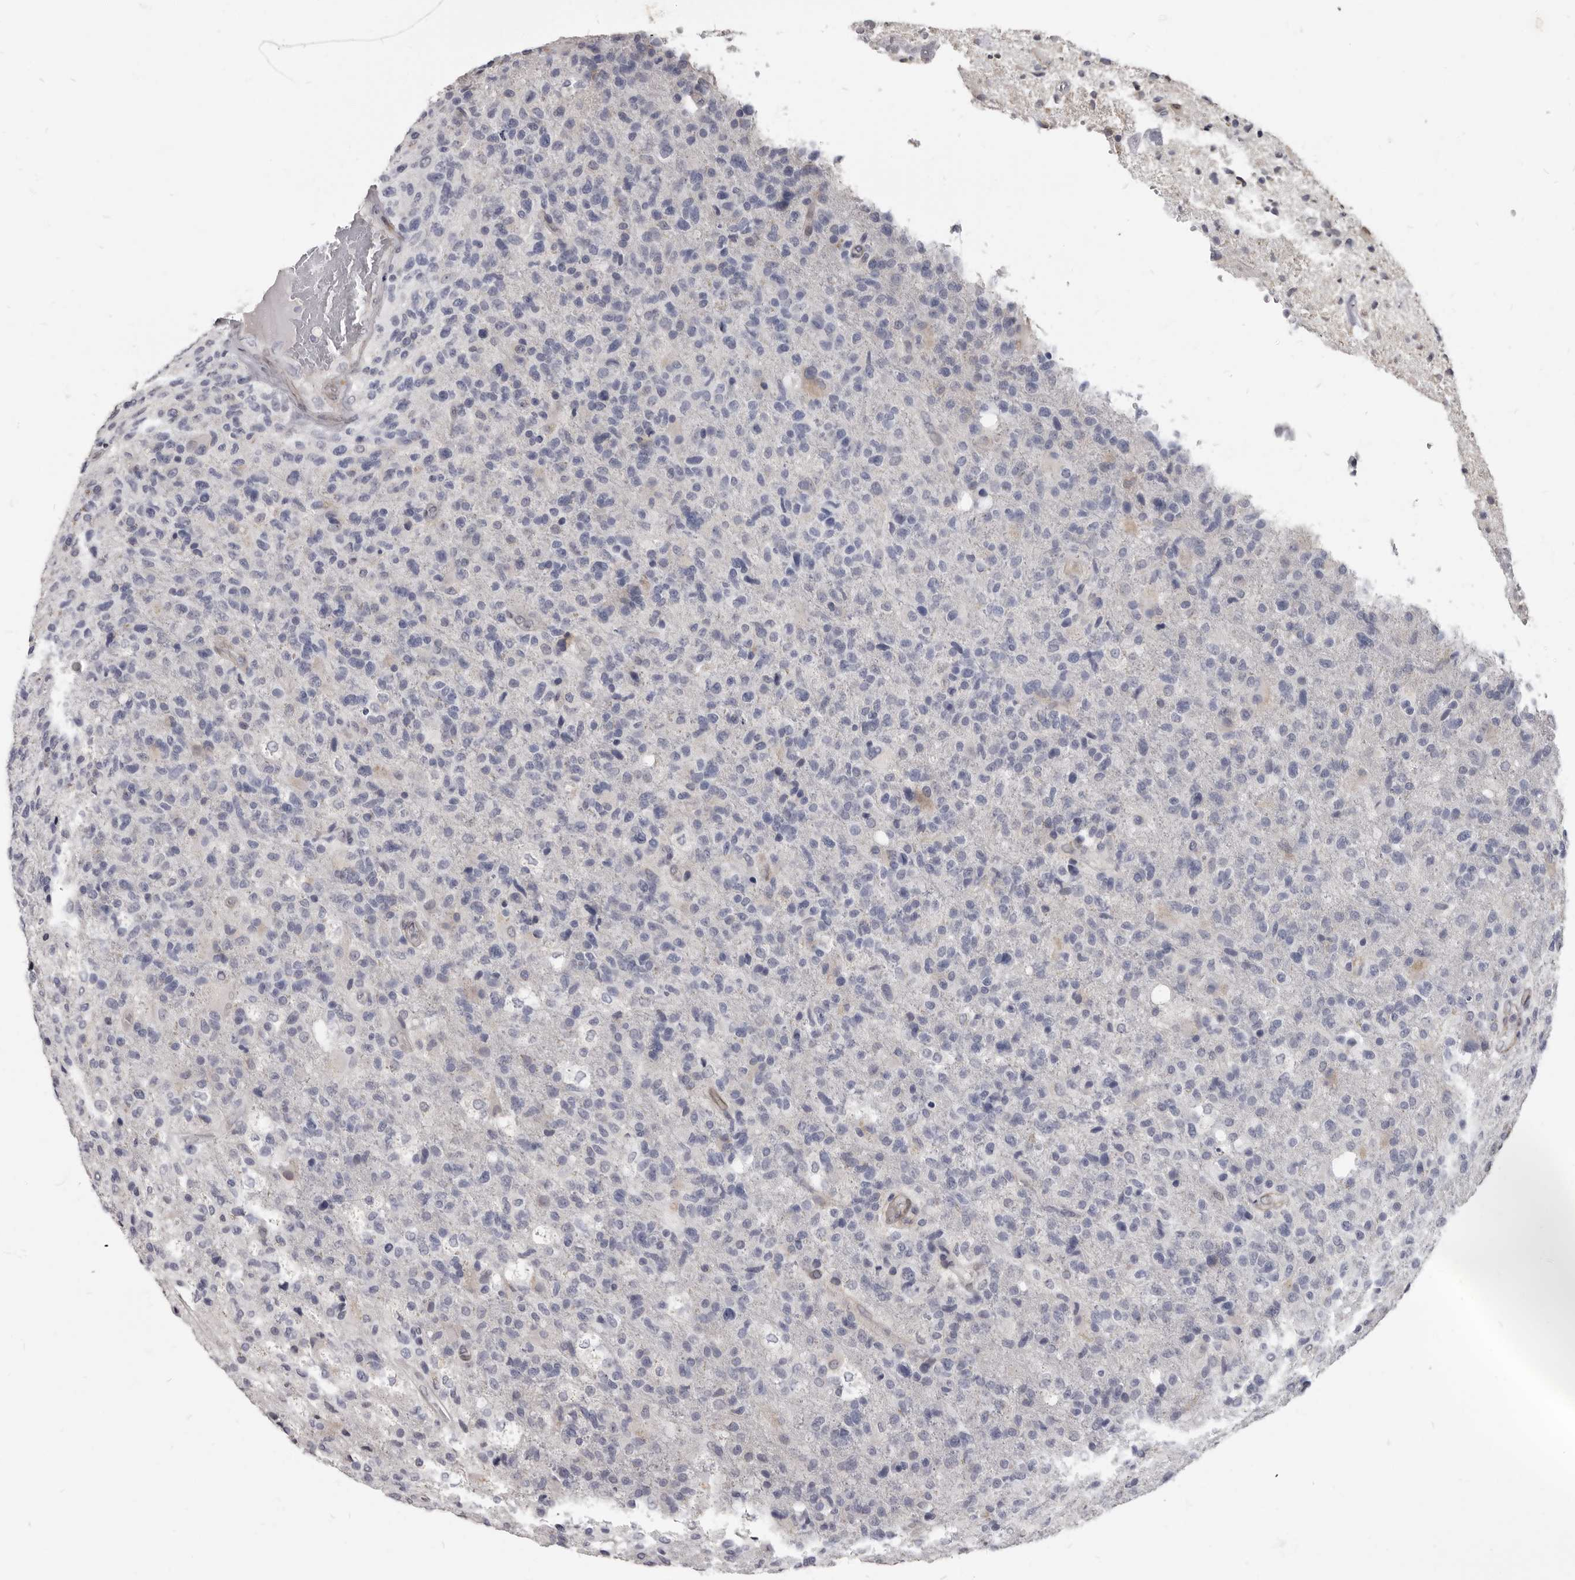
{"staining": {"intensity": "negative", "quantity": "none", "location": "none"}, "tissue": "glioma", "cell_type": "Tumor cells", "image_type": "cancer", "snomed": [{"axis": "morphology", "description": "Glioma, malignant, High grade"}, {"axis": "topography", "description": "Brain"}], "caption": "Protein analysis of malignant high-grade glioma shows no significant positivity in tumor cells.", "gene": "MRGPRF", "patient": {"sex": "male", "age": 72}}